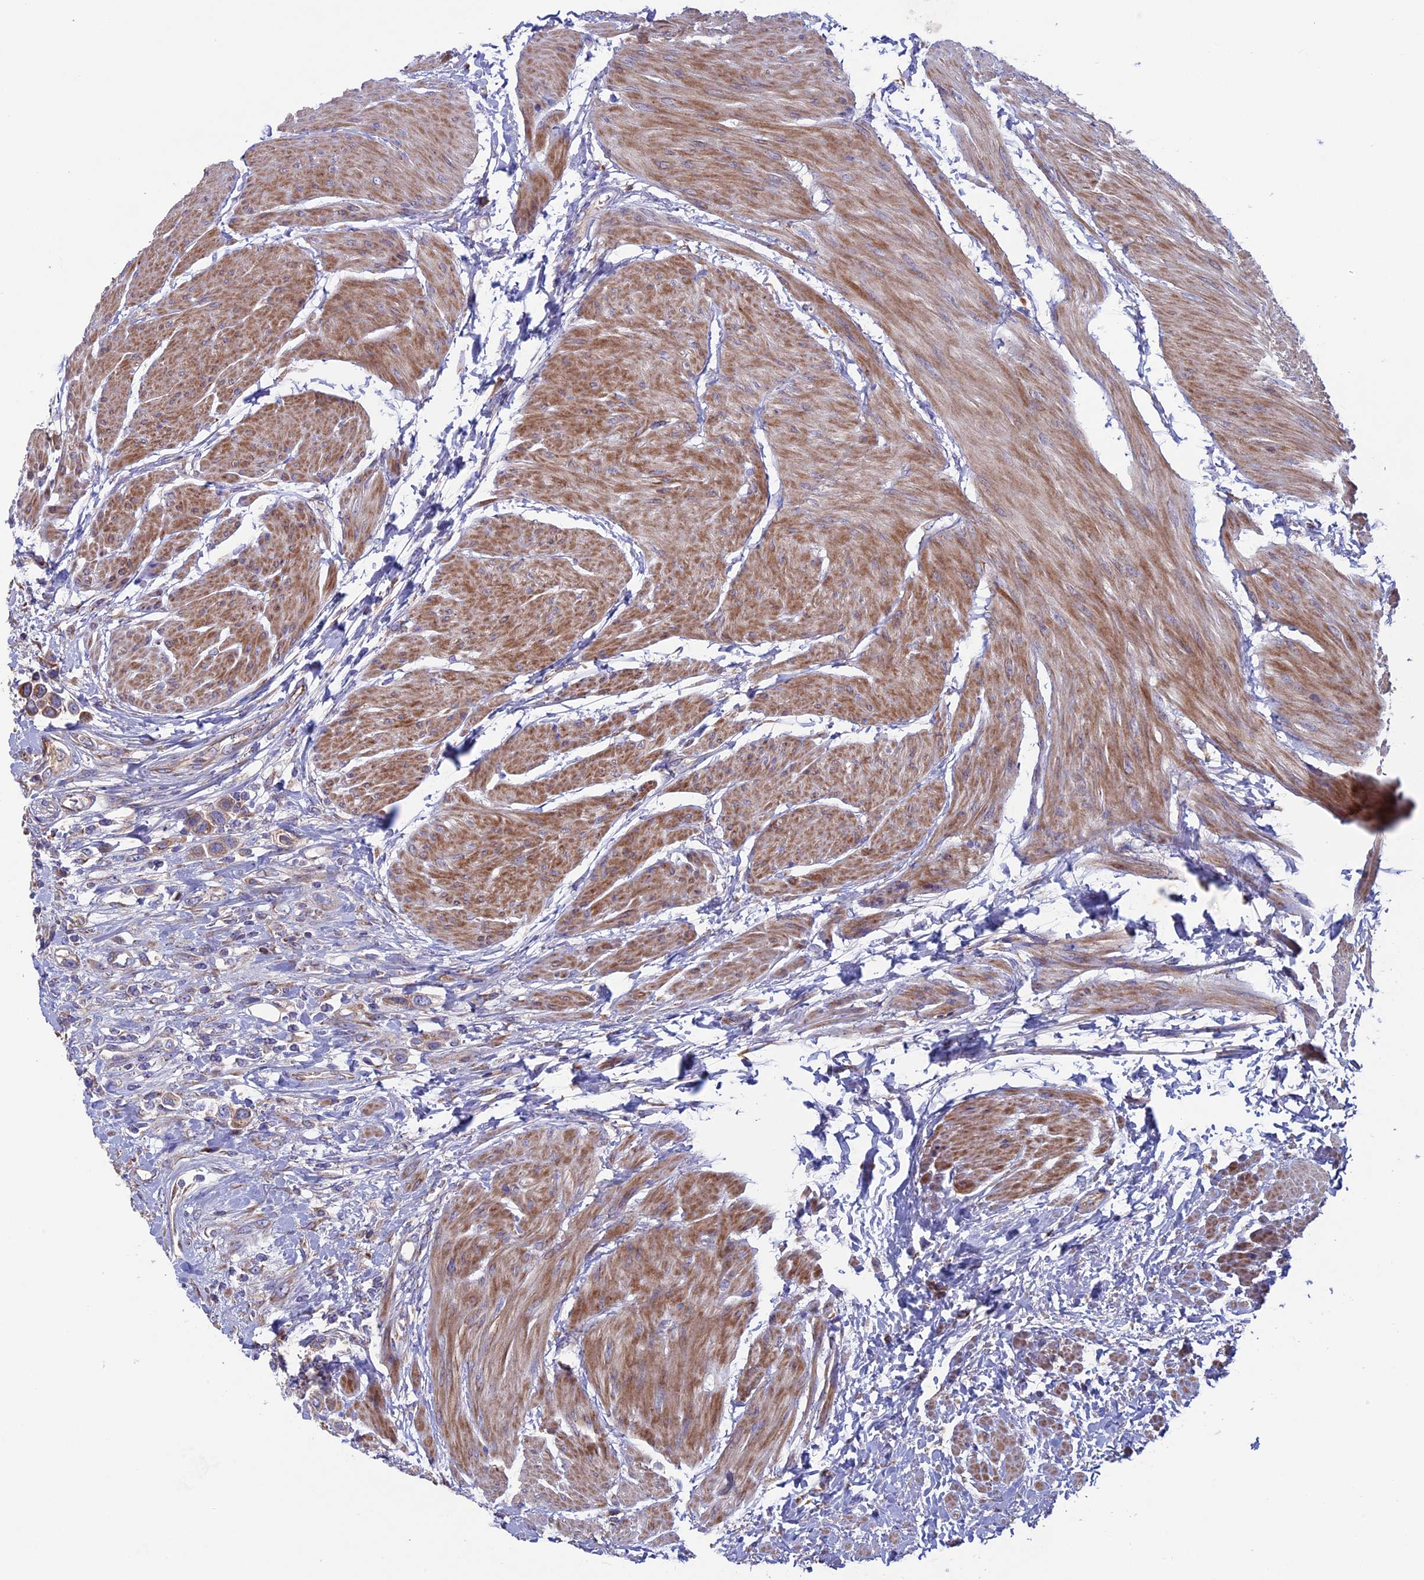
{"staining": {"intensity": "weak", "quantity": ">75%", "location": "cytoplasmic/membranous"}, "tissue": "urothelial cancer", "cell_type": "Tumor cells", "image_type": "cancer", "snomed": [{"axis": "morphology", "description": "Urothelial carcinoma, High grade"}, {"axis": "topography", "description": "Urinary bladder"}], "caption": "Urothelial carcinoma (high-grade) stained for a protein (brown) displays weak cytoplasmic/membranous positive staining in about >75% of tumor cells.", "gene": "SLC15A5", "patient": {"sex": "male", "age": 50}}